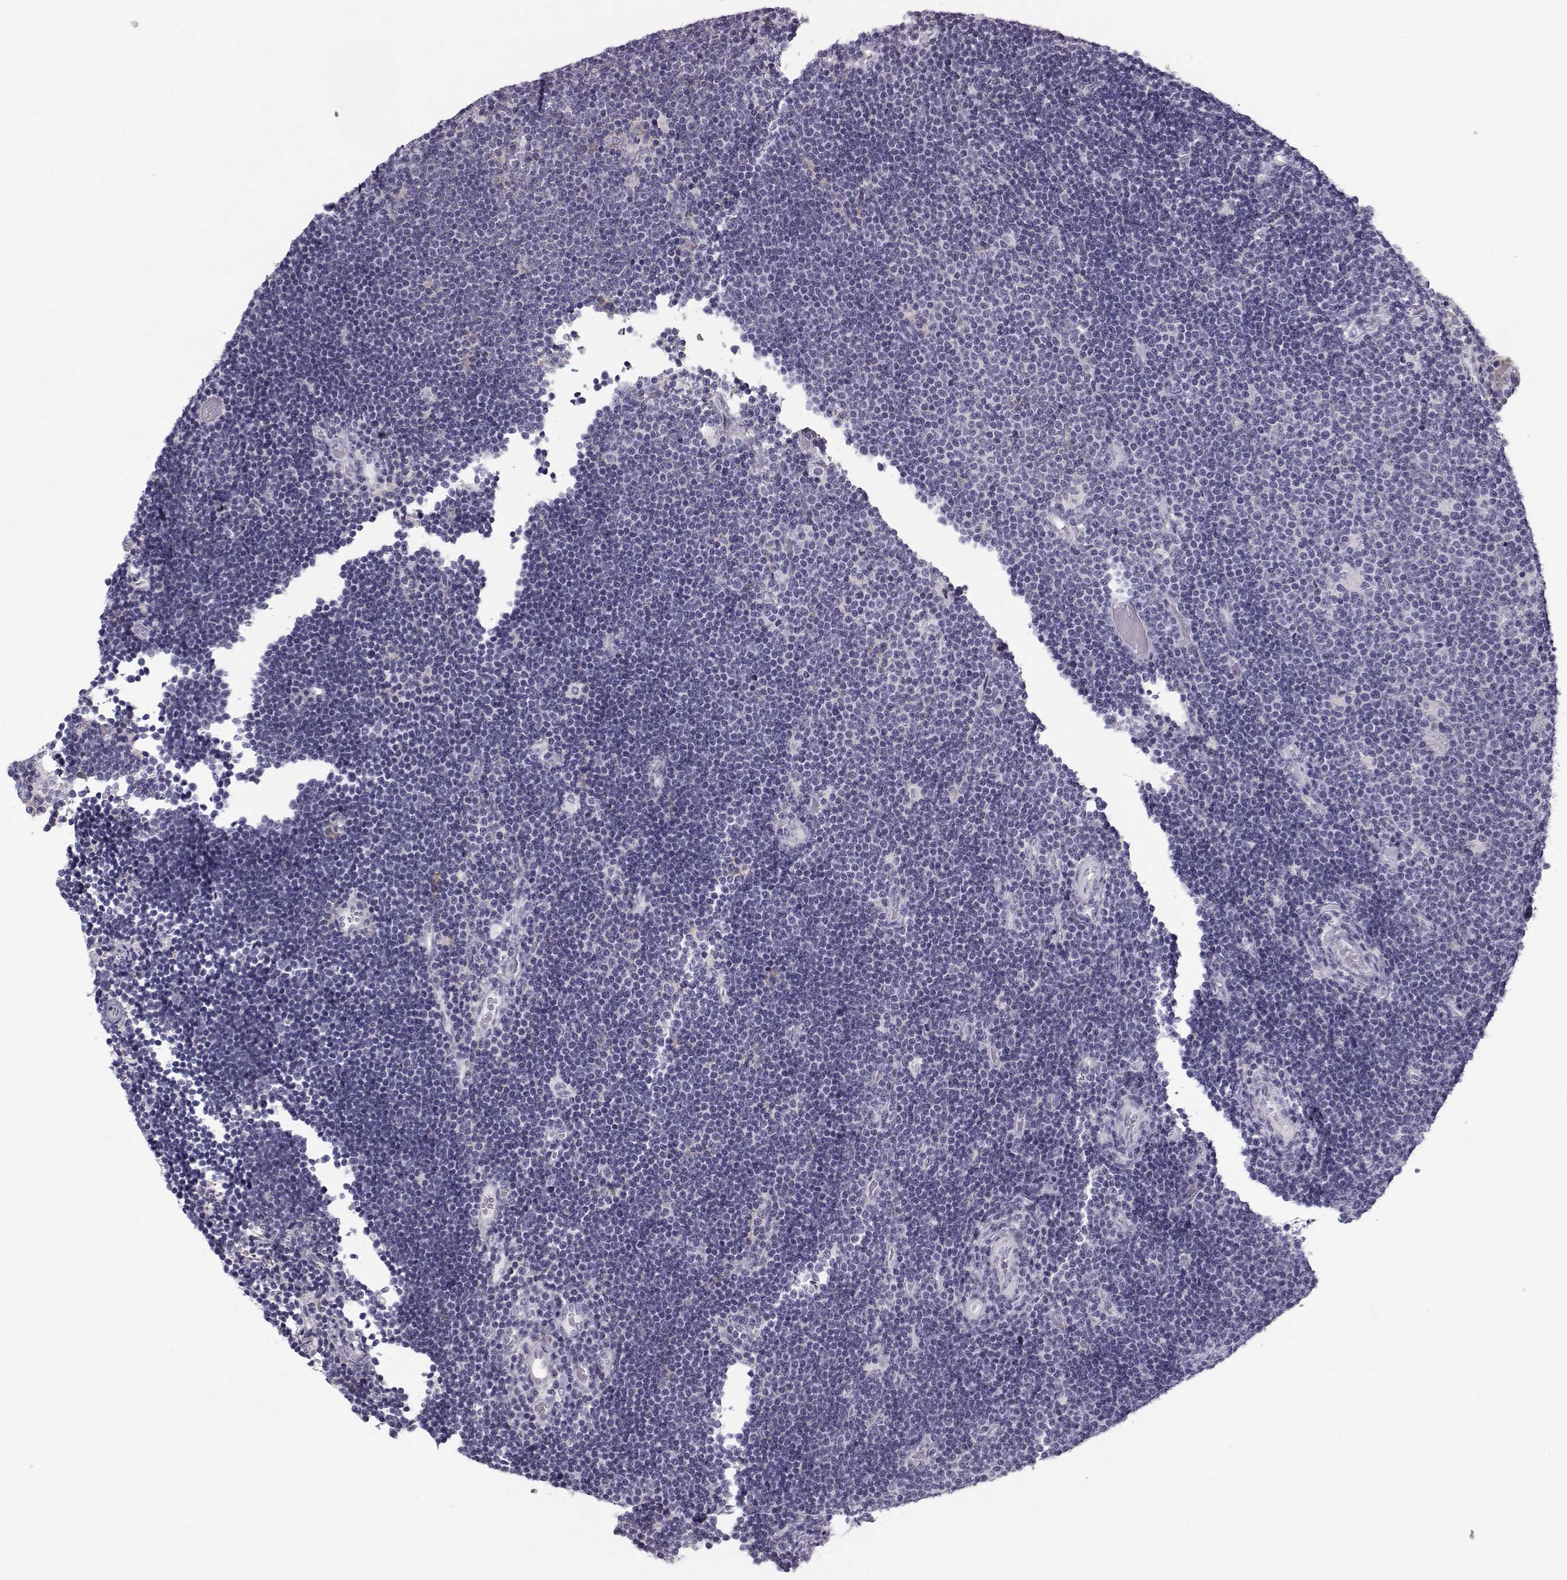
{"staining": {"intensity": "negative", "quantity": "none", "location": "none"}, "tissue": "lymphoma", "cell_type": "Tumor cells", "image_type": "cancer", "snomed": [{"axis": "morphology", "description": "Malignant lymphoma, non-Hodgkin's type, Low grade"}, {"axis": "topography", "description": "Brain"}], "caption": "There is no significant staining in tumor cells of low-grade malignant lymphoma, non-Hodgkin's type.", "gene": "SPDYE4", "patient": {"sex": "female", "age": 66}}